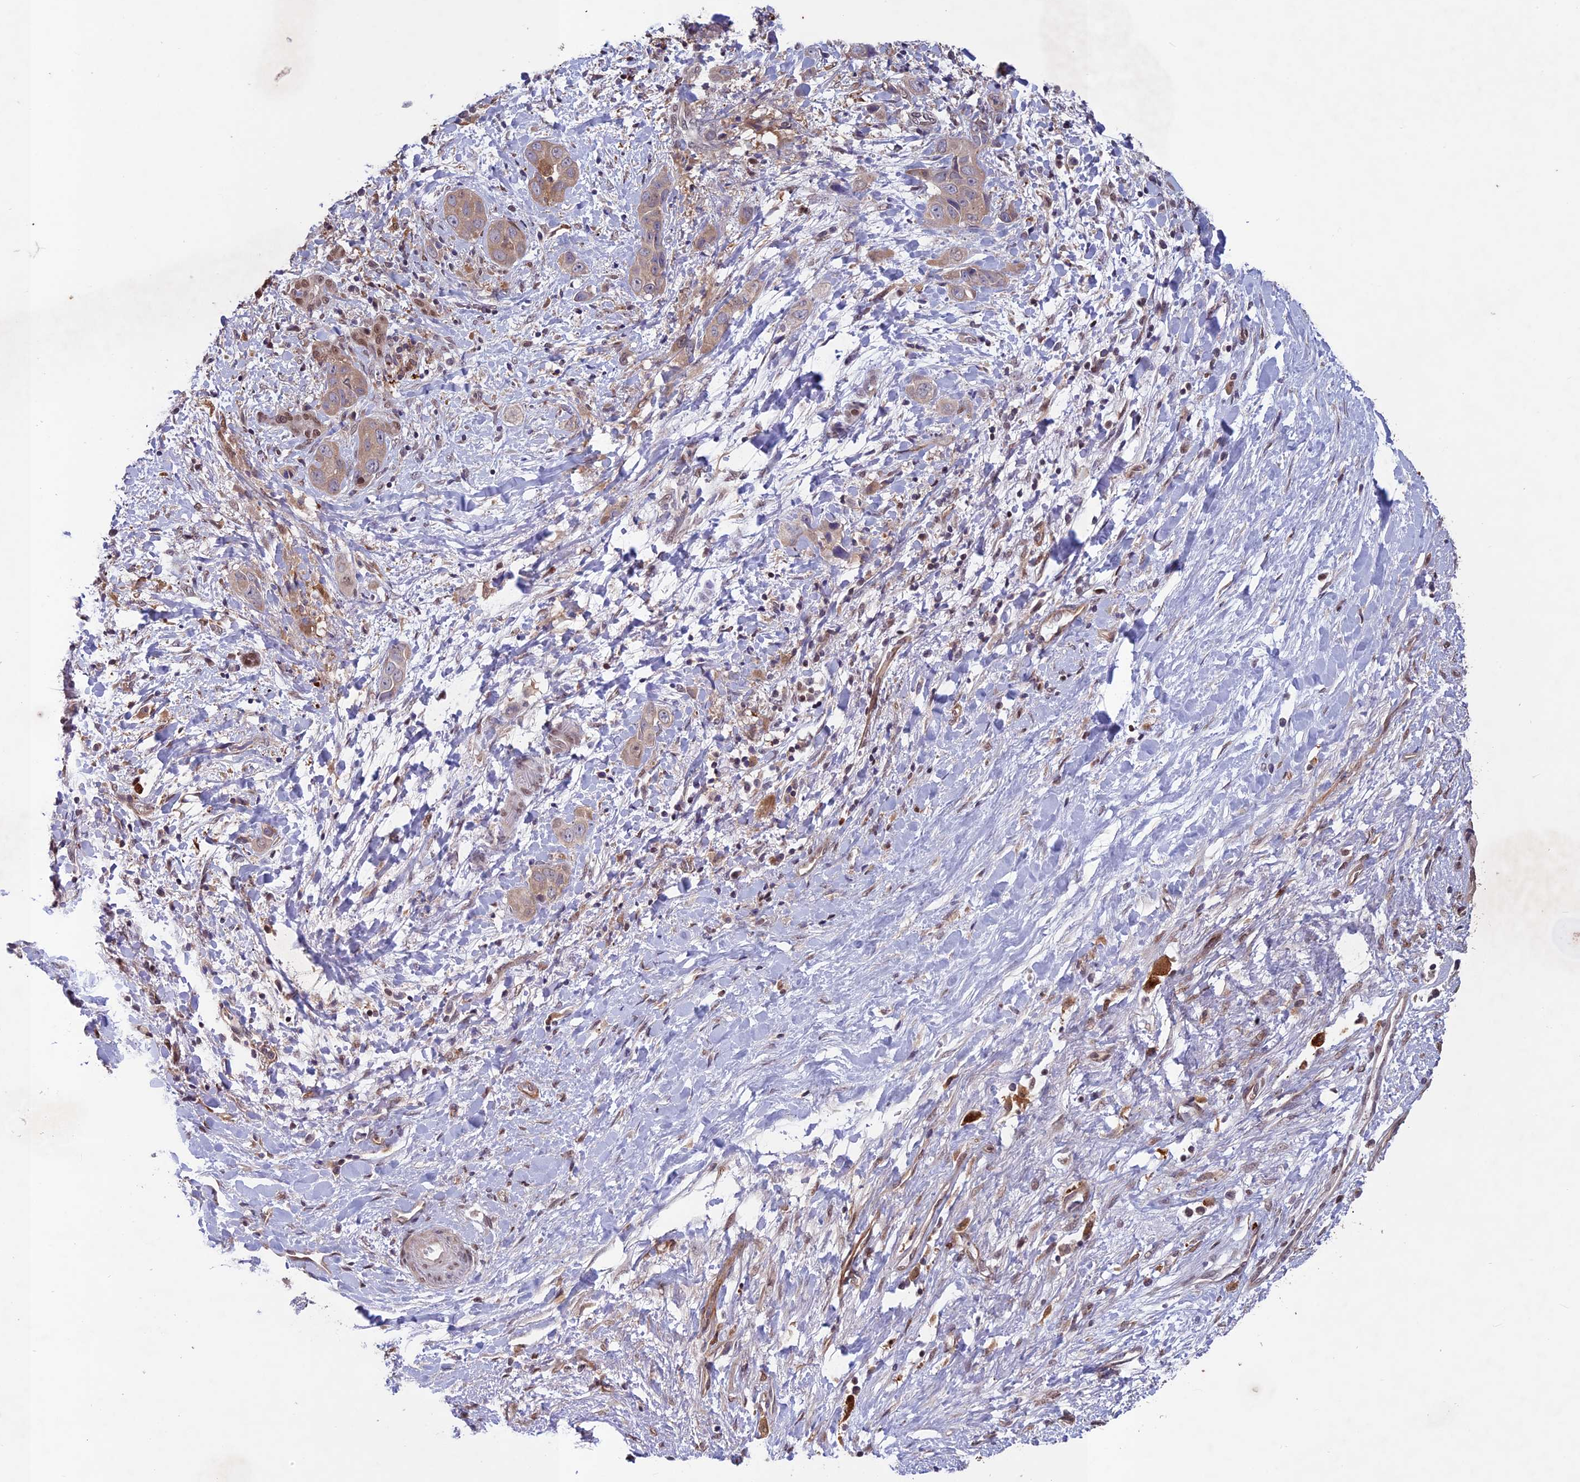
{"staining": {"intensity": "weak", "quantity": "25%-75%", "location": "cytoplasmic/membranous"}, "tissue": "liver cancer", "cell_type": "Tumor cells", "image_type": "cancer", "snomed": [{"axis": "morphology", "description": "Cholangiocarcinoma"}, {"axis": "topography", "description": "Liver"}], "caption": "Liver cancer stained with a brown dye reveals weak cytoplasmic/membranous positive positivity in approximately 25%-75% of tumor cells.", "gene": "MAST2", "patient": {"sex": "female", "age": 52}}